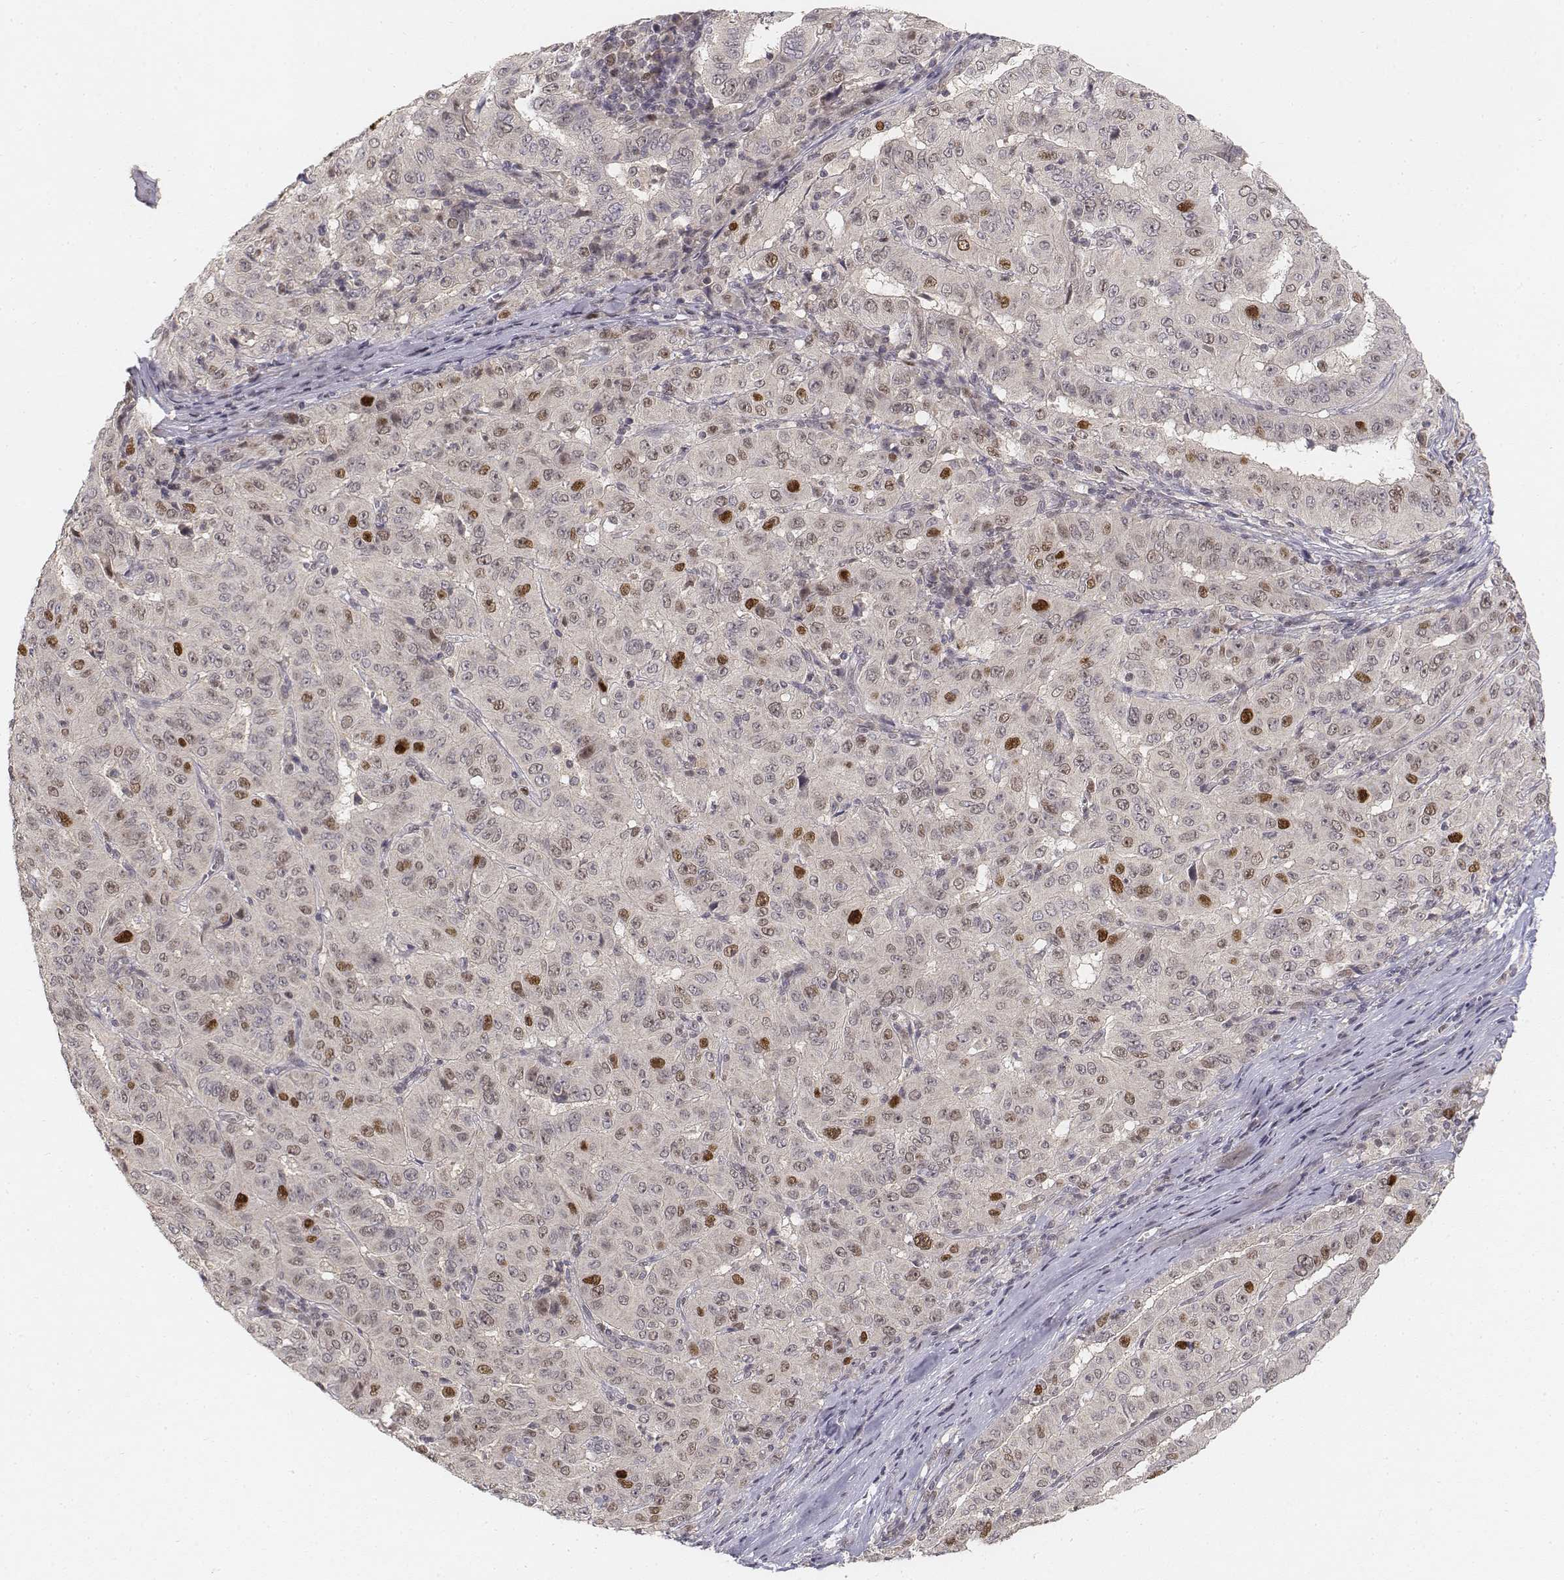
{"staining": {"intensity": "strong", "quantity": "<25%", "location": "nuclear"}, "tissue": "pancreatic cancer", "cell_type": "Tumor cells", "image_type": "cancer", "snomed": [{"axis": "morphology", "description": "Adenocarcinoma, NOS"}, {"axis": "topography", "description": "Pancreas"}], "caption": "Immunohistochemistry of human pancreatic adenocarcinoma reveals medium levels of strong nuclear positivity in about <25% of tumor cells.", "gene": "FANCD2", "patient": {"sex": "male", "age": 63}}